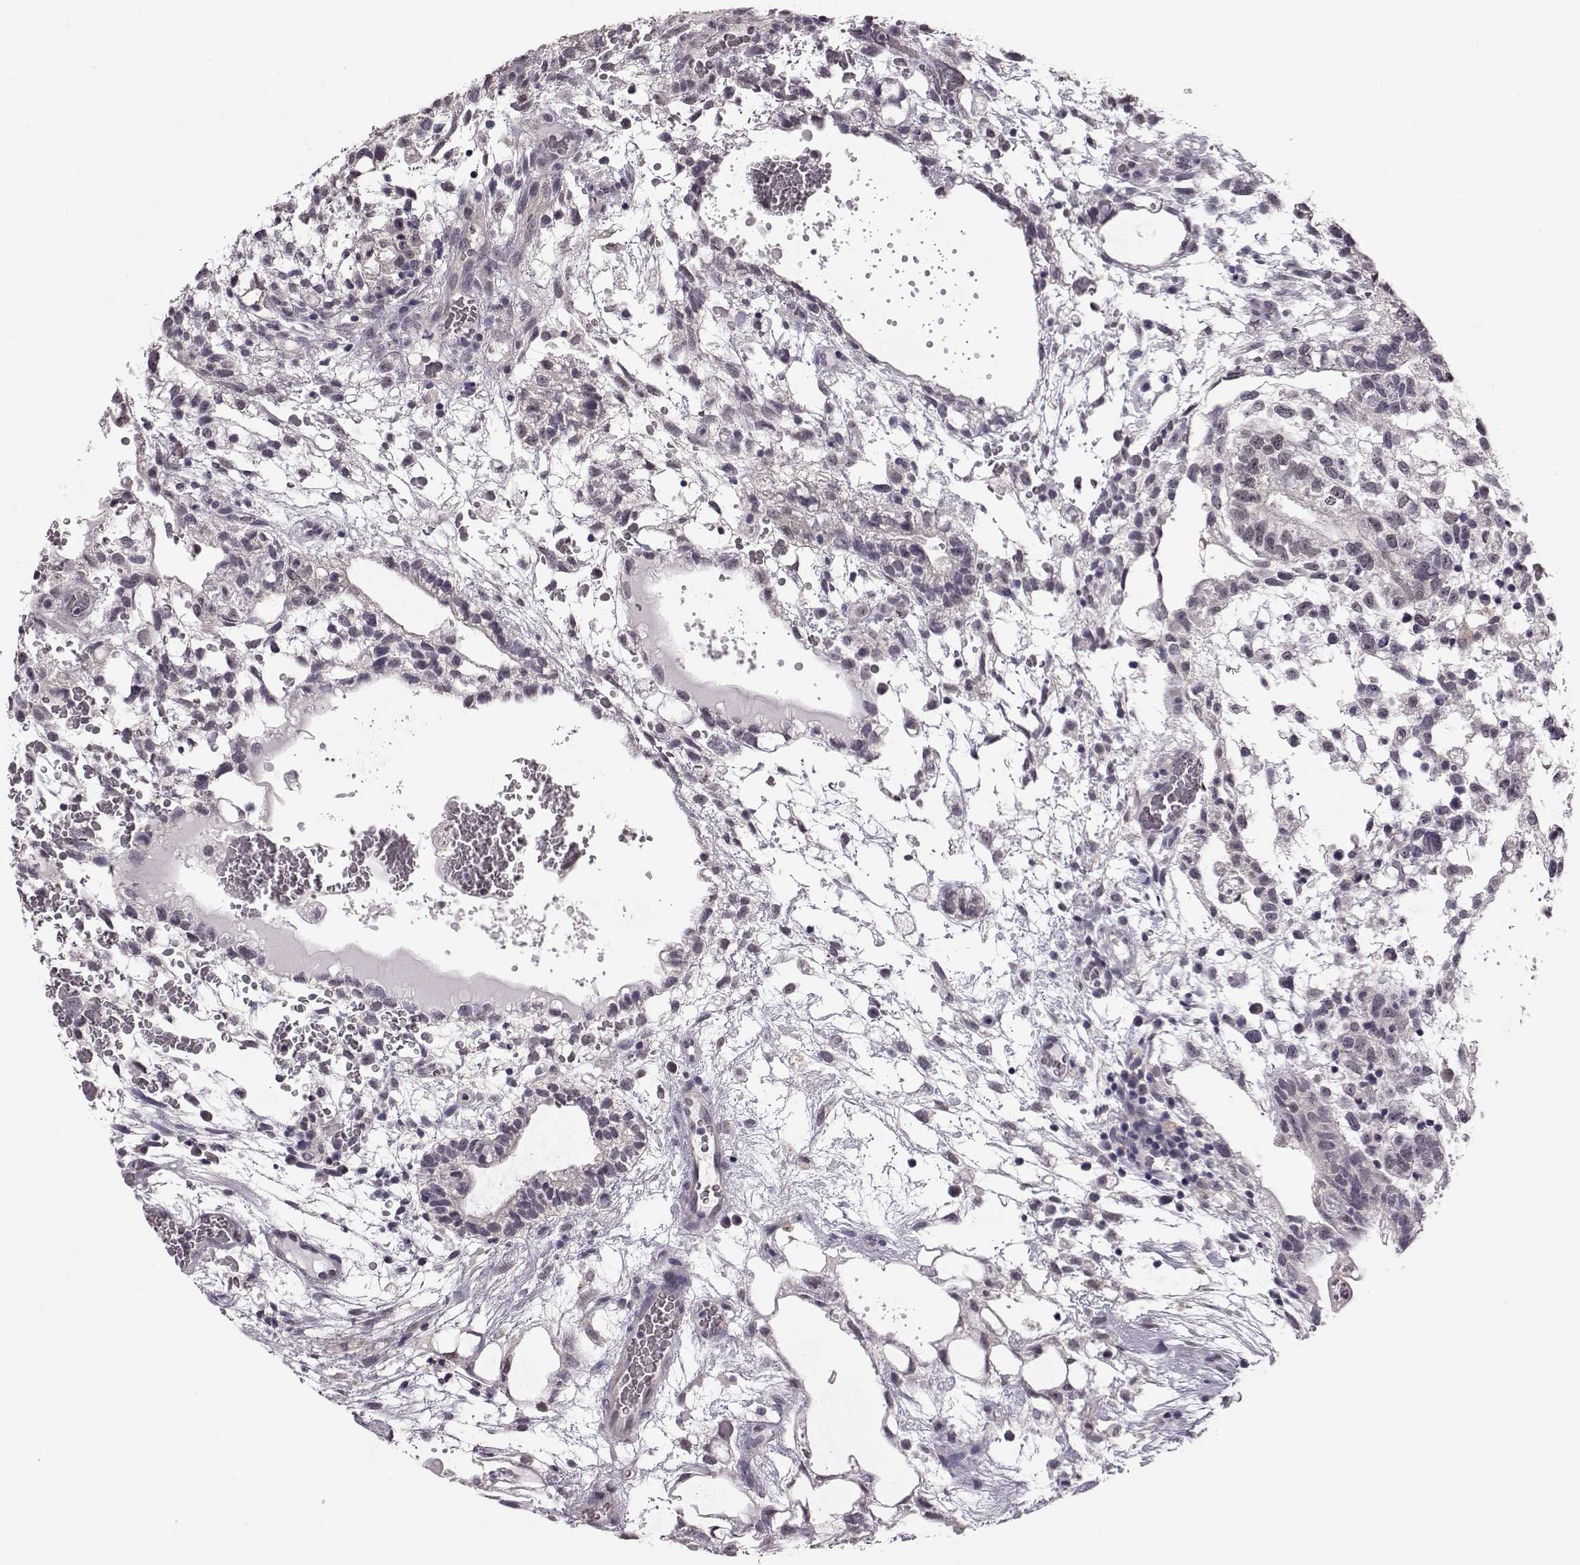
{"staining": {"intensity": "negative", "quantity": "none", "location": "none"}, "tissue": "testis cancer", "cell_type": "Tumor cells", "image_type": "cancer", "snomed": [{"axis": "morphology", "description": "Normal tissue, NOS"}, {"axis": "morphology", "description": "Carcinoma, Embryonal, NOS"}, {"axis": "topography", "description": "Testis"}], "caption": "Immunohistochemistry (IHC) photomicrograph of neoplastic tissue: human embryonal carcinoma (testis) stained with DAB shows no significant protein expression in tumor cells.", "gene": "C10orf62", "patient": {"sex": "male", "age": 32}}